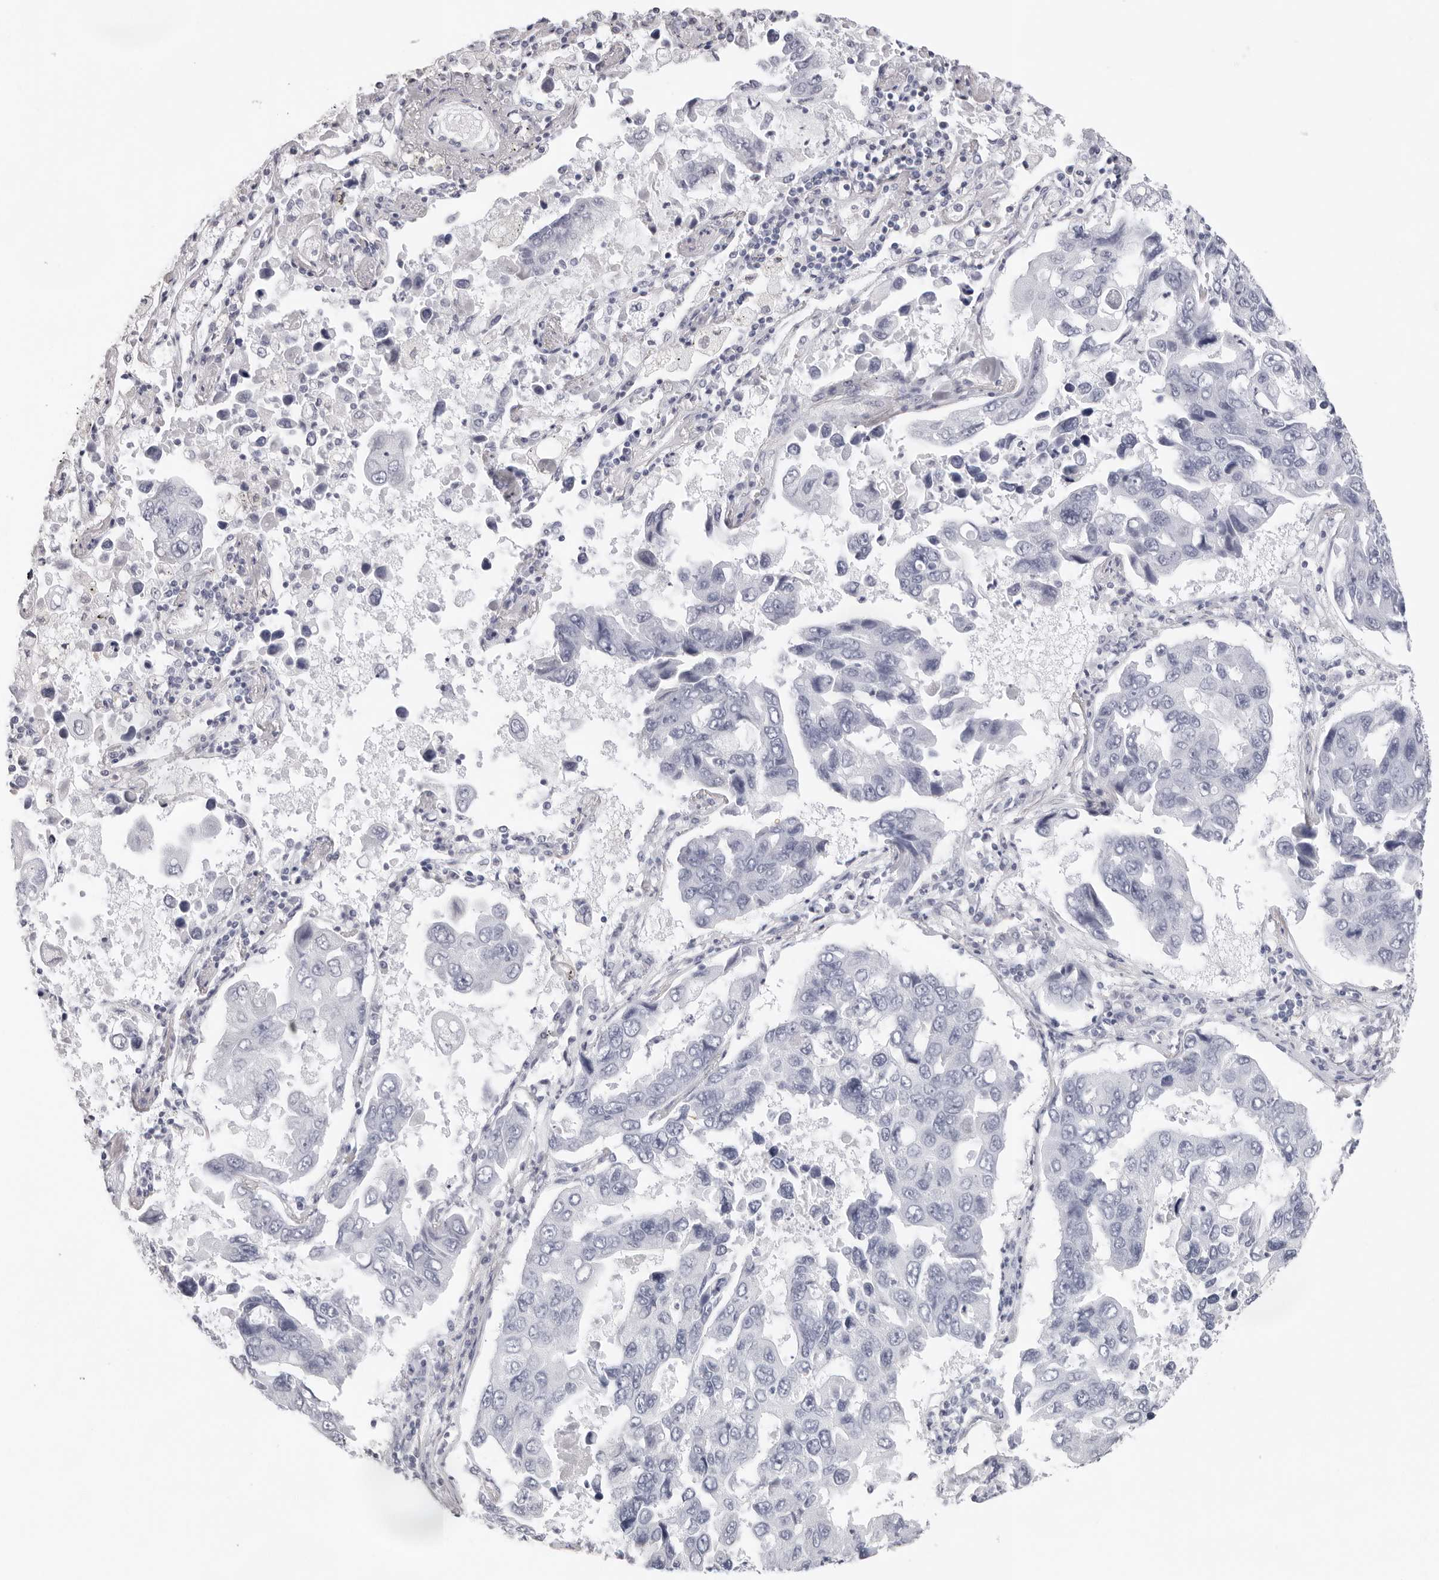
{"staining": {"intensity": "negative", "quantity": "none", "location": "none"}, "tissue": "lung cancer", "cell_type": "Tumor cells", "image_type": "cancer", "snomed": [{"axis": "morphology", "description": "Adenocarcinoma, NOS"}, {"axis": "topography", "description": "Lung"}], "caption": "A histopathology image of adenocarcinoma (lung) stained for a protein reveals no brown staining in tumor cells.", "gene": "CST5", "patient": {"sex": "male", "age": 64}}